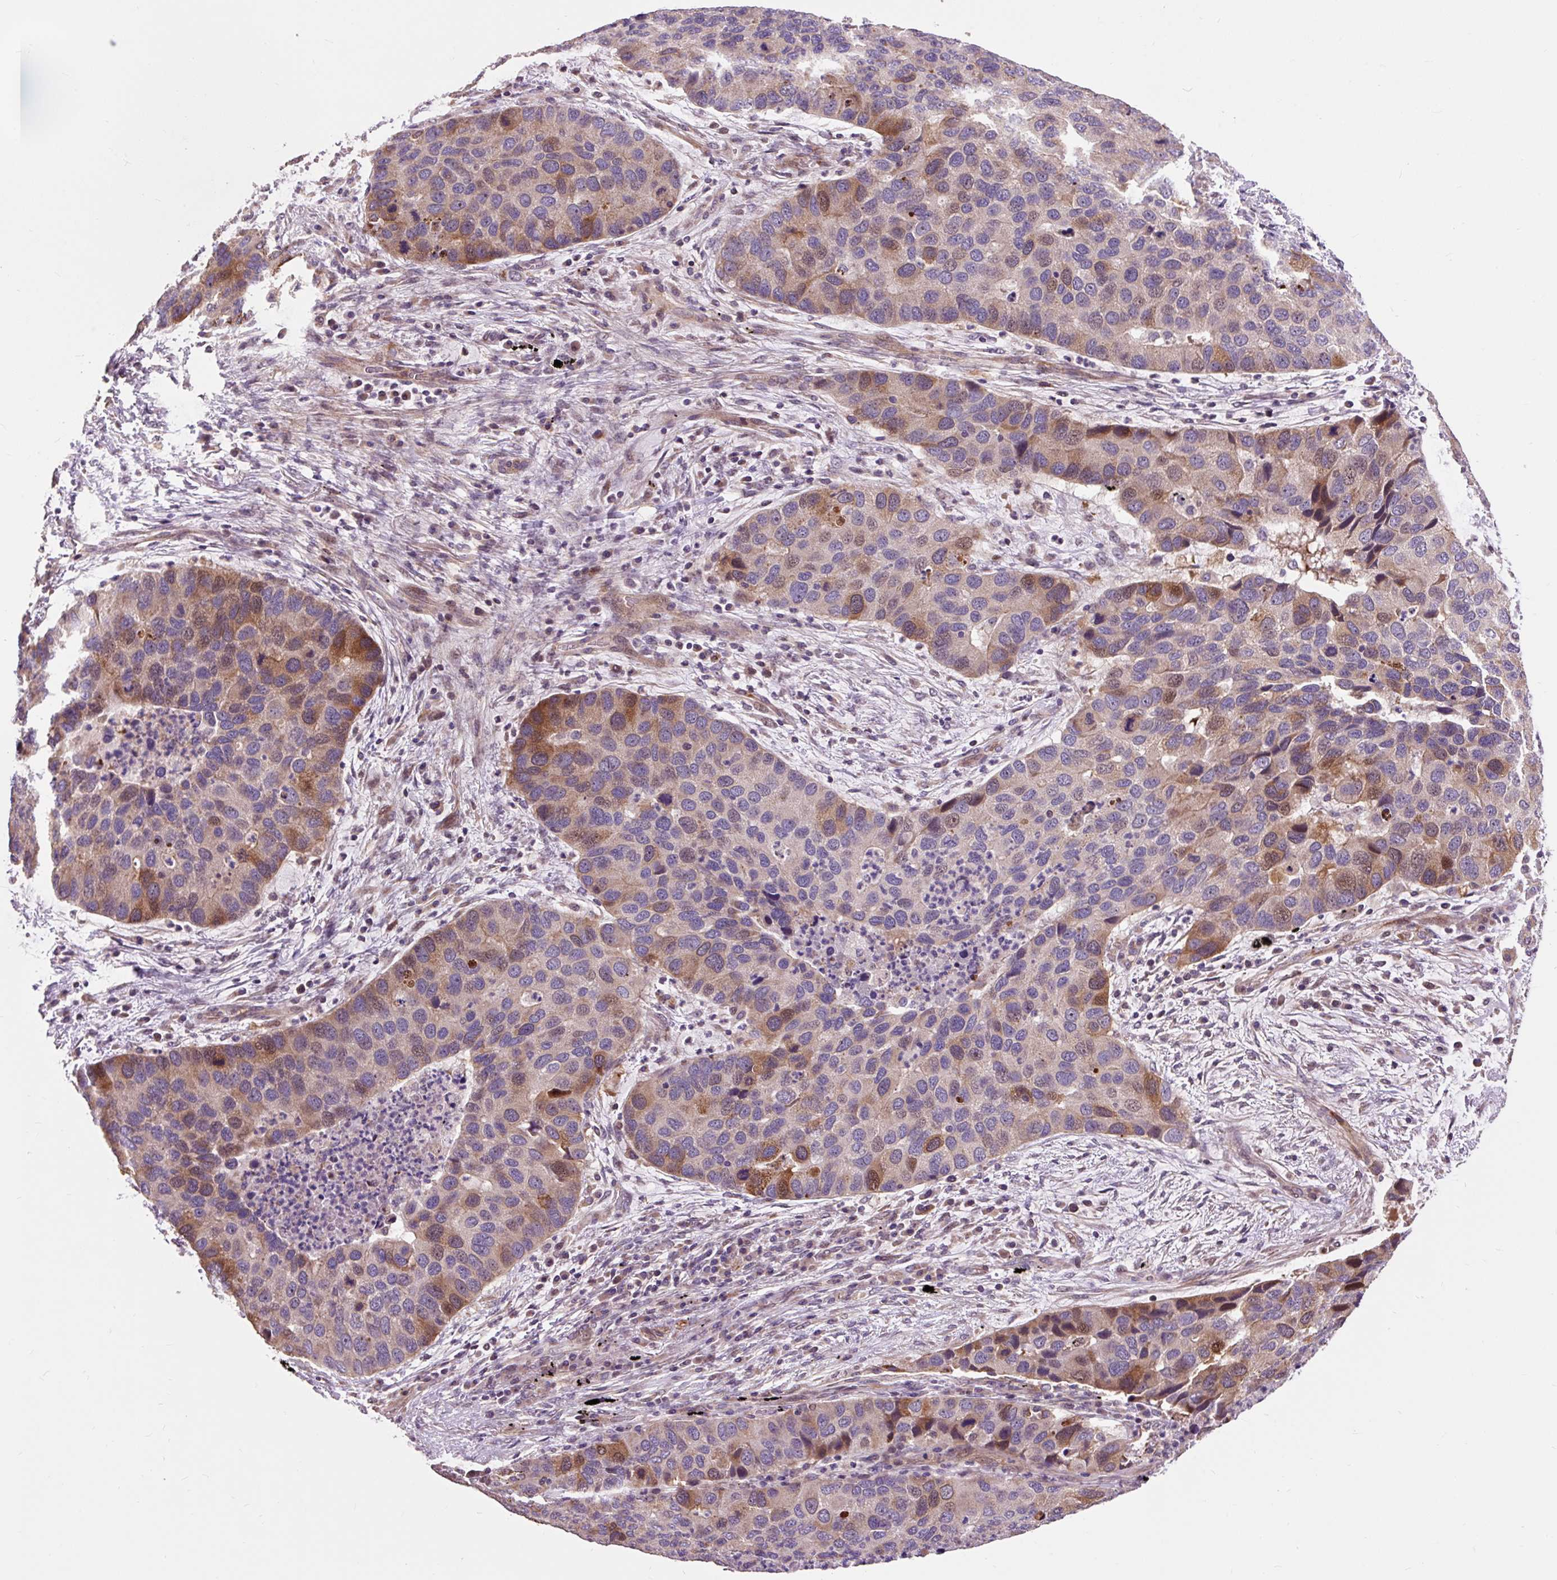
{"staining": {"intensity": "moderate", "quantity": "<25%", "location": "cytoplasmic/membranous"}, "tissue": "lung cancer", "cell_type": "Tumor cells", "image_type": "cancer", "snomed": [{"axis": "morphology", "description": "Aneuploidy"}, {"axis": "morphology", "description": "Adenocarcinoma, NOS"}, {"axis": "topography", "description": "Lymph node"}, {"axis": "topography", "description": "Lung"}], "caption": "A histopathology image of human lung cancer (adenocarcinoma) stained for a protein displays moderate cytoplasmic/membranous brown staining in tumor cells.", "gene": "PRIMPOL", "patient": {"sex": "female", "age": 74}}